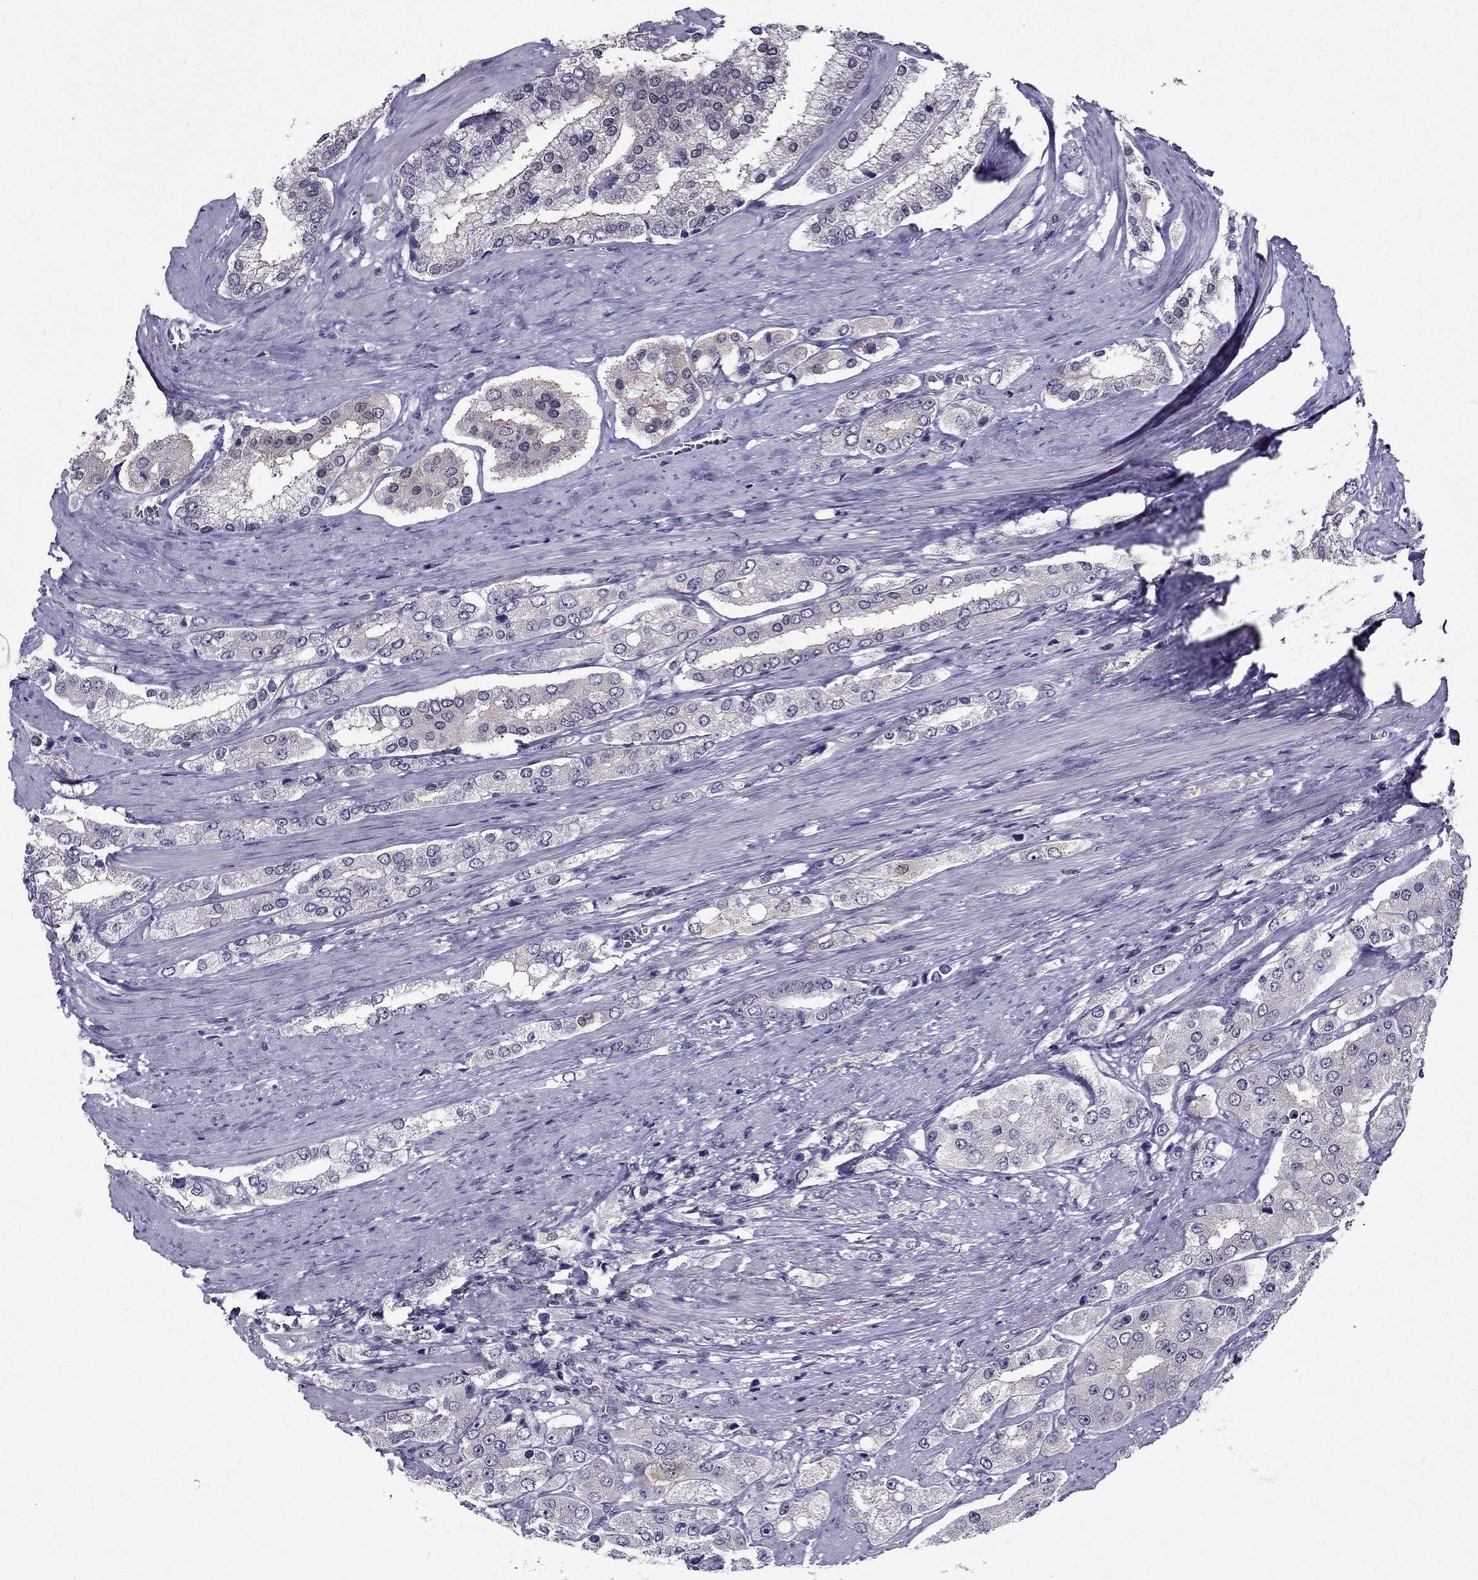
{"staining": {"intensity": "negative", "quantity": "none", "location": "none"}, "tissue": "prostate cancer", "cell_type": "Tumor cells", "image_type": "cancer", "snomed": [{"axis": "morphology", "description": "Adenocarcinoma, Low grade"}, {"axis": "topography", "description": "Prostate"}], "caption": "Immunohistochemistry (IHC) histopathology image of neoplastic tissue: human prostate cancer (low-grade adenocarcinoma) stained with DAB (3,3'-diaminobenzidine) demonstrates no significant protein staining in tumor cells.", "gene": "AAK1", "patient": {"sex": "male", "age": 69}}